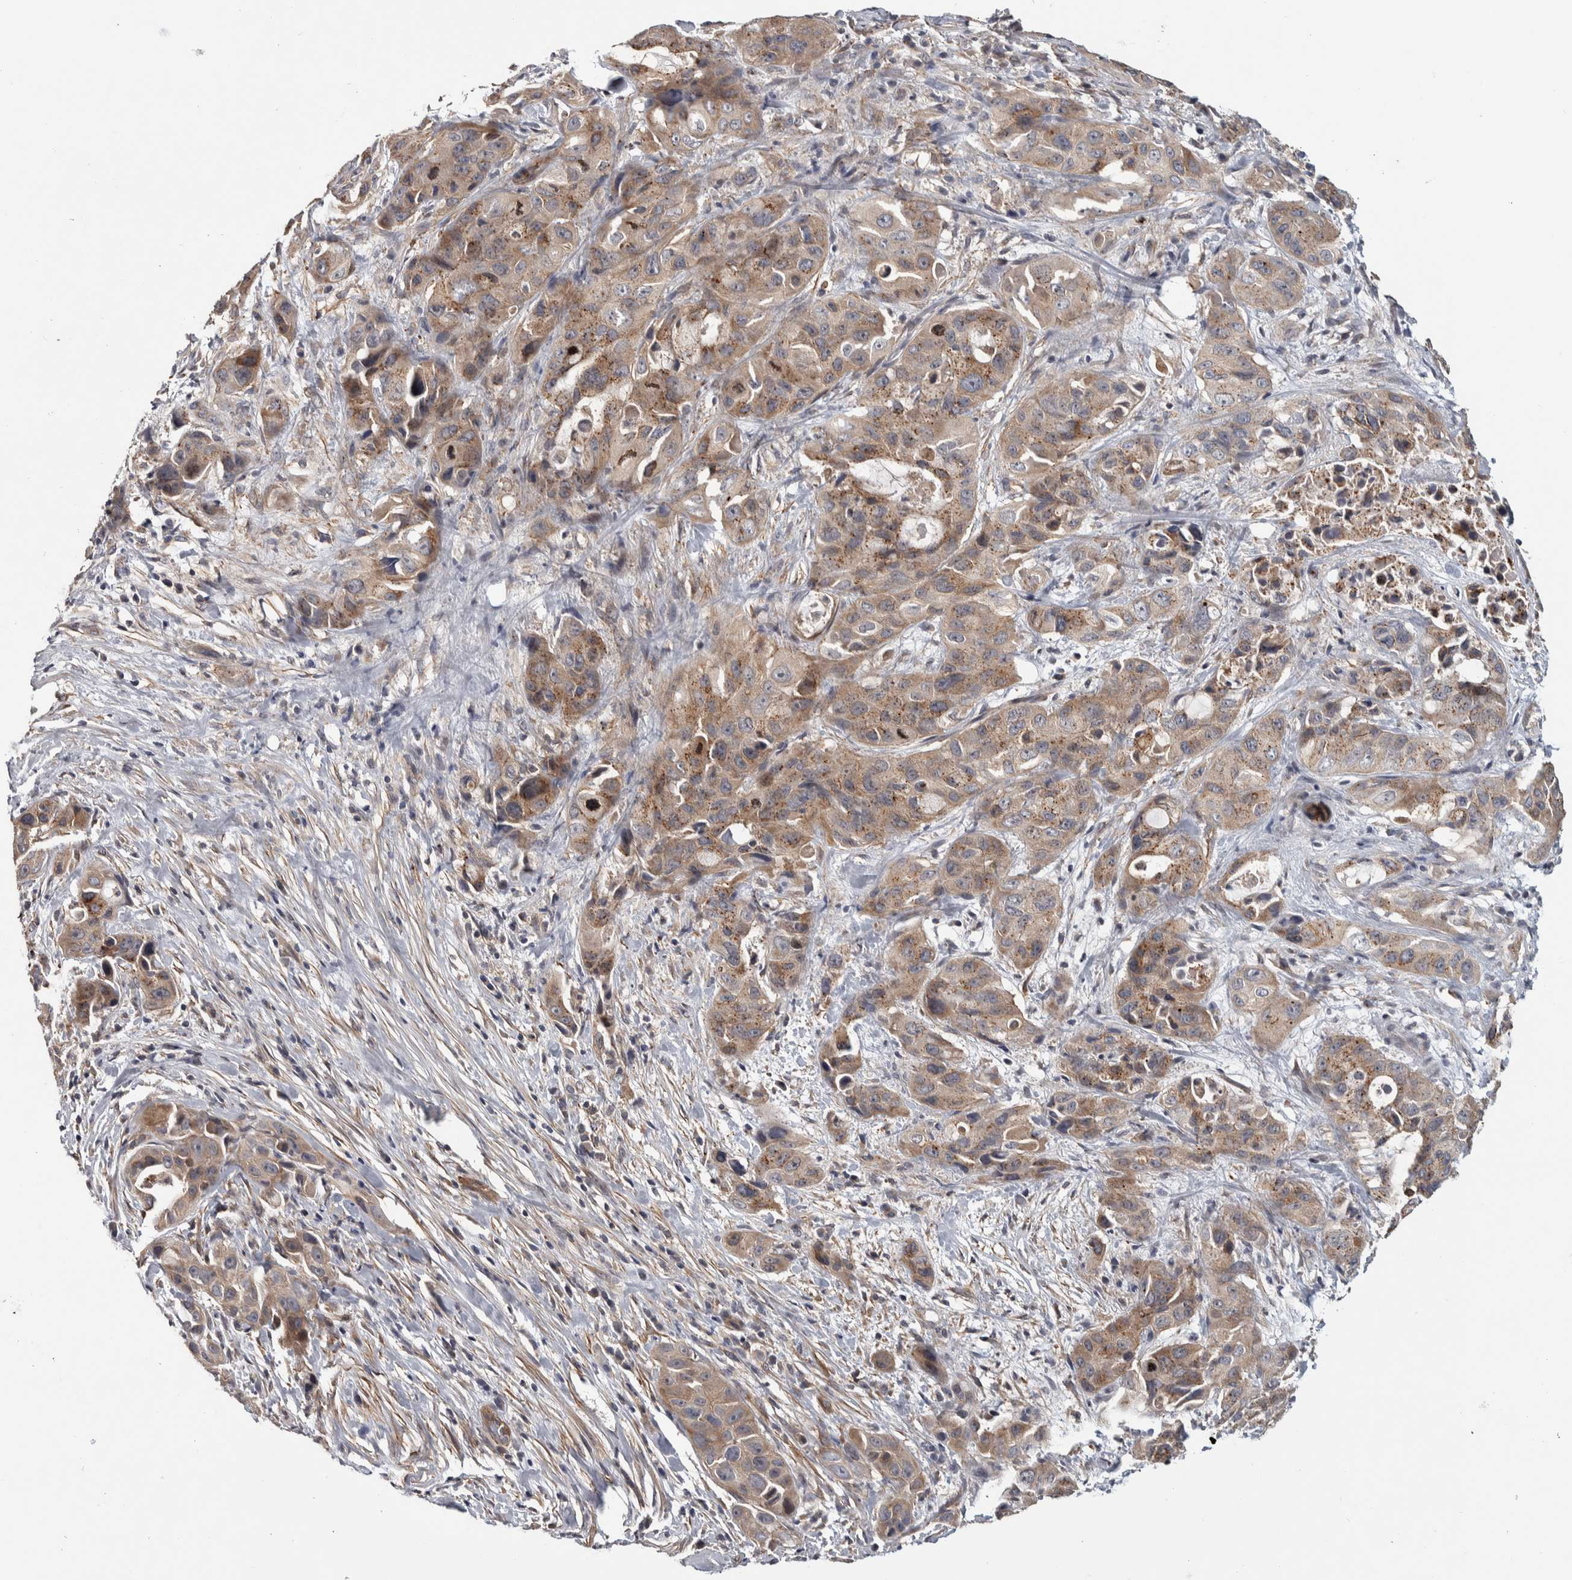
{"staining": {"intensity": "moderate", "quantity": ">75%", "location": "cytoplasmic/membranous"}, "tissue": "pancreatic cancer", "cell_type": "Tumor cells", "image_type": "cancer", "snomed": [{"axis": "morphology", "description": "Adenocarcinoma, NOS"}, {"axis": "topography", "description": "Pancreas"}], "caption": "The image demonstrates staining of pancreatic adenocarcinoma, revealing moderate cytoplasmic/membranous protein expression (brown color) within tumor cells.", "gene": "CHMP4C", "patient": {"sex": "male", "age": 53}}